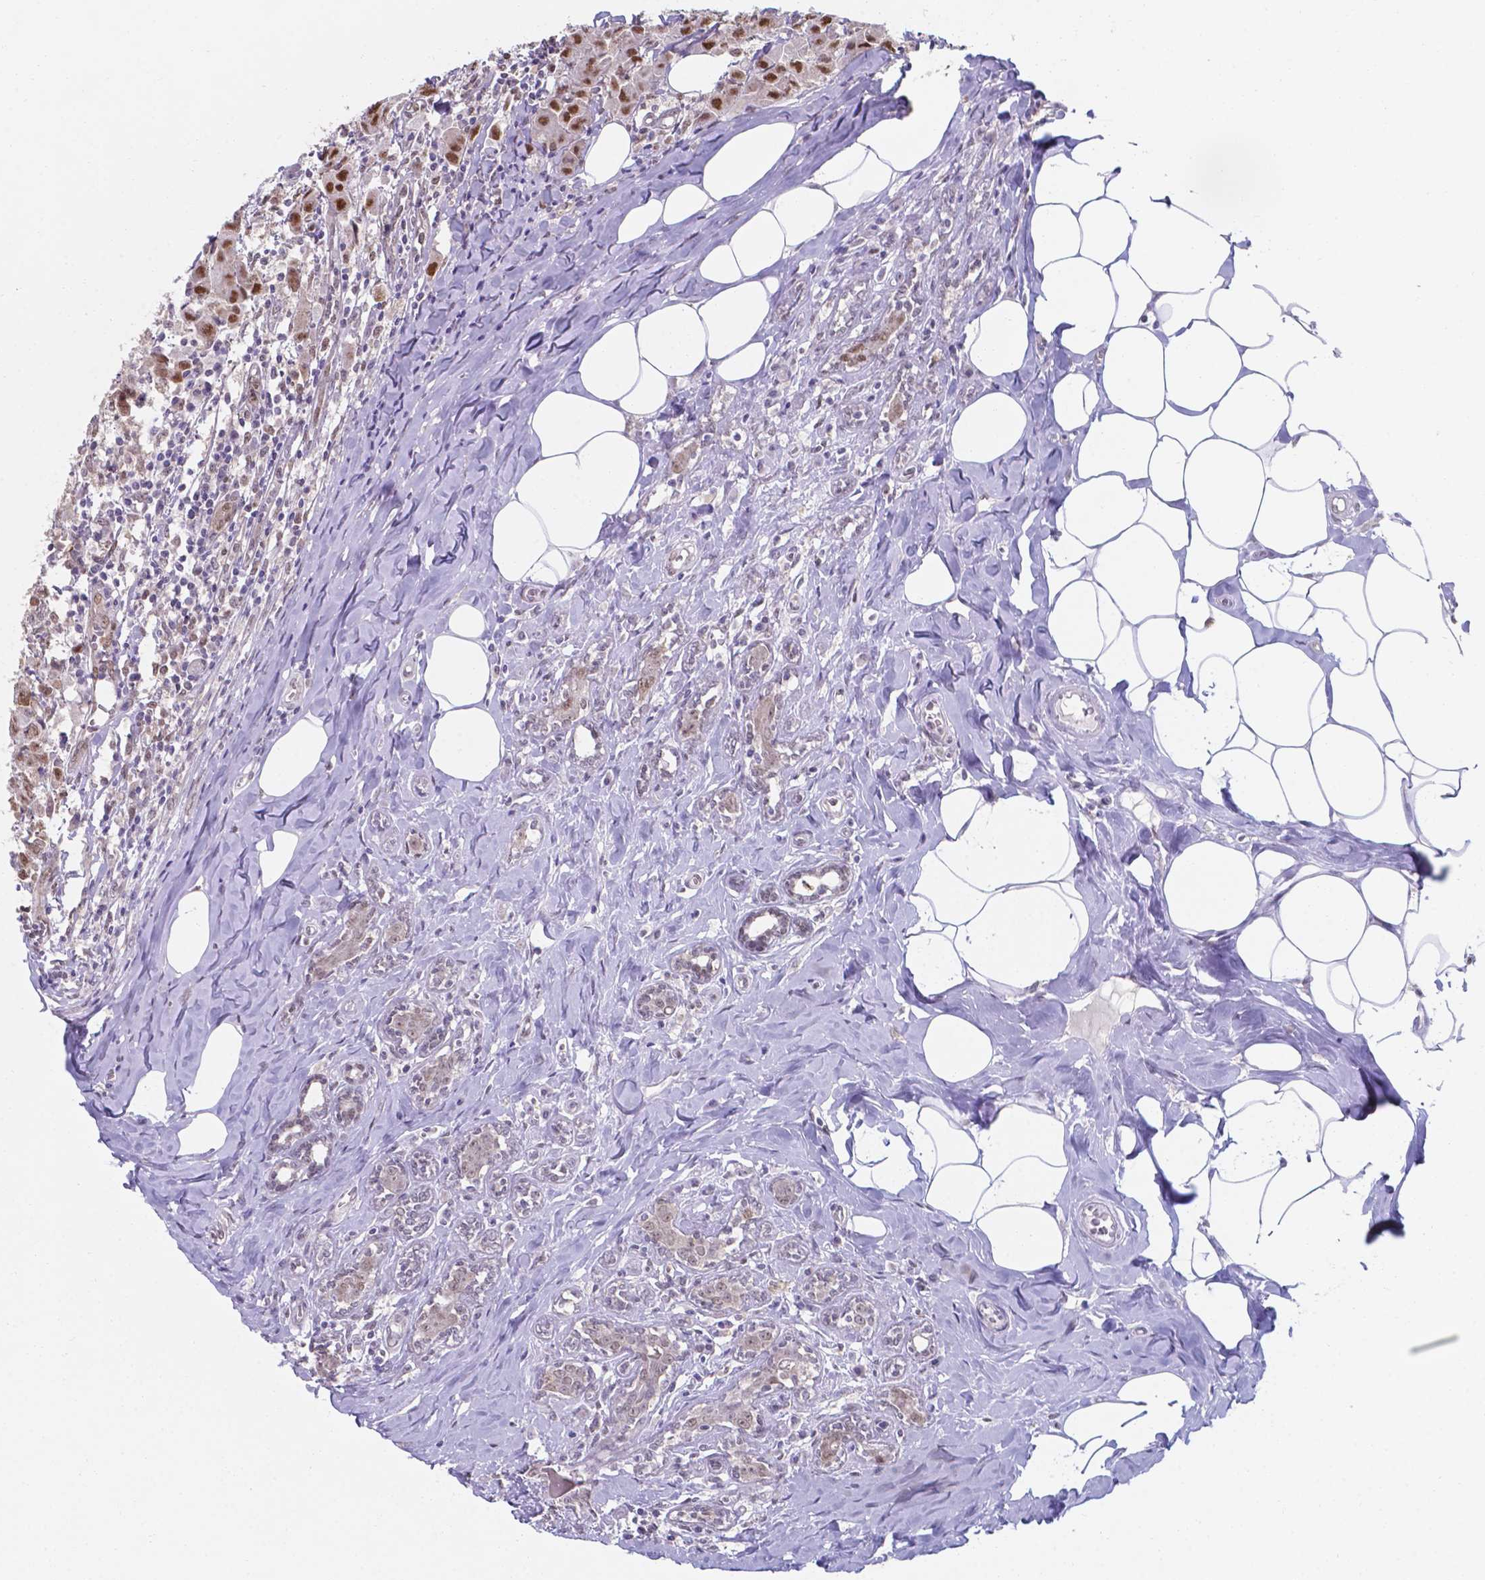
{"staining": {"intensity": "moderate", "quantity": ">75%", "location": "nuclear"}, "tissue": "breast cancer", "cell_type": "Tumor cells", "image_type": "cancer", "snomed": [{"axis": "morphology", "description": "Normal tissue, NOS"}, {"axis": "morphology", "description": "Duct carcinoma"}, {"axis": "topography", "description": "Breast"}], "caption": "Immunohistochemical staining of breast cancer demonstrates medium levels of moderate nuclear expression in approximately >75% of tumor cells. The staining was performed using DAB, with brown indicating positive protein expression. Nuclei are stained blue with hematoxylin.", "gene": "UBE2E2", "patient": {"sex": "female", "age": 43}}